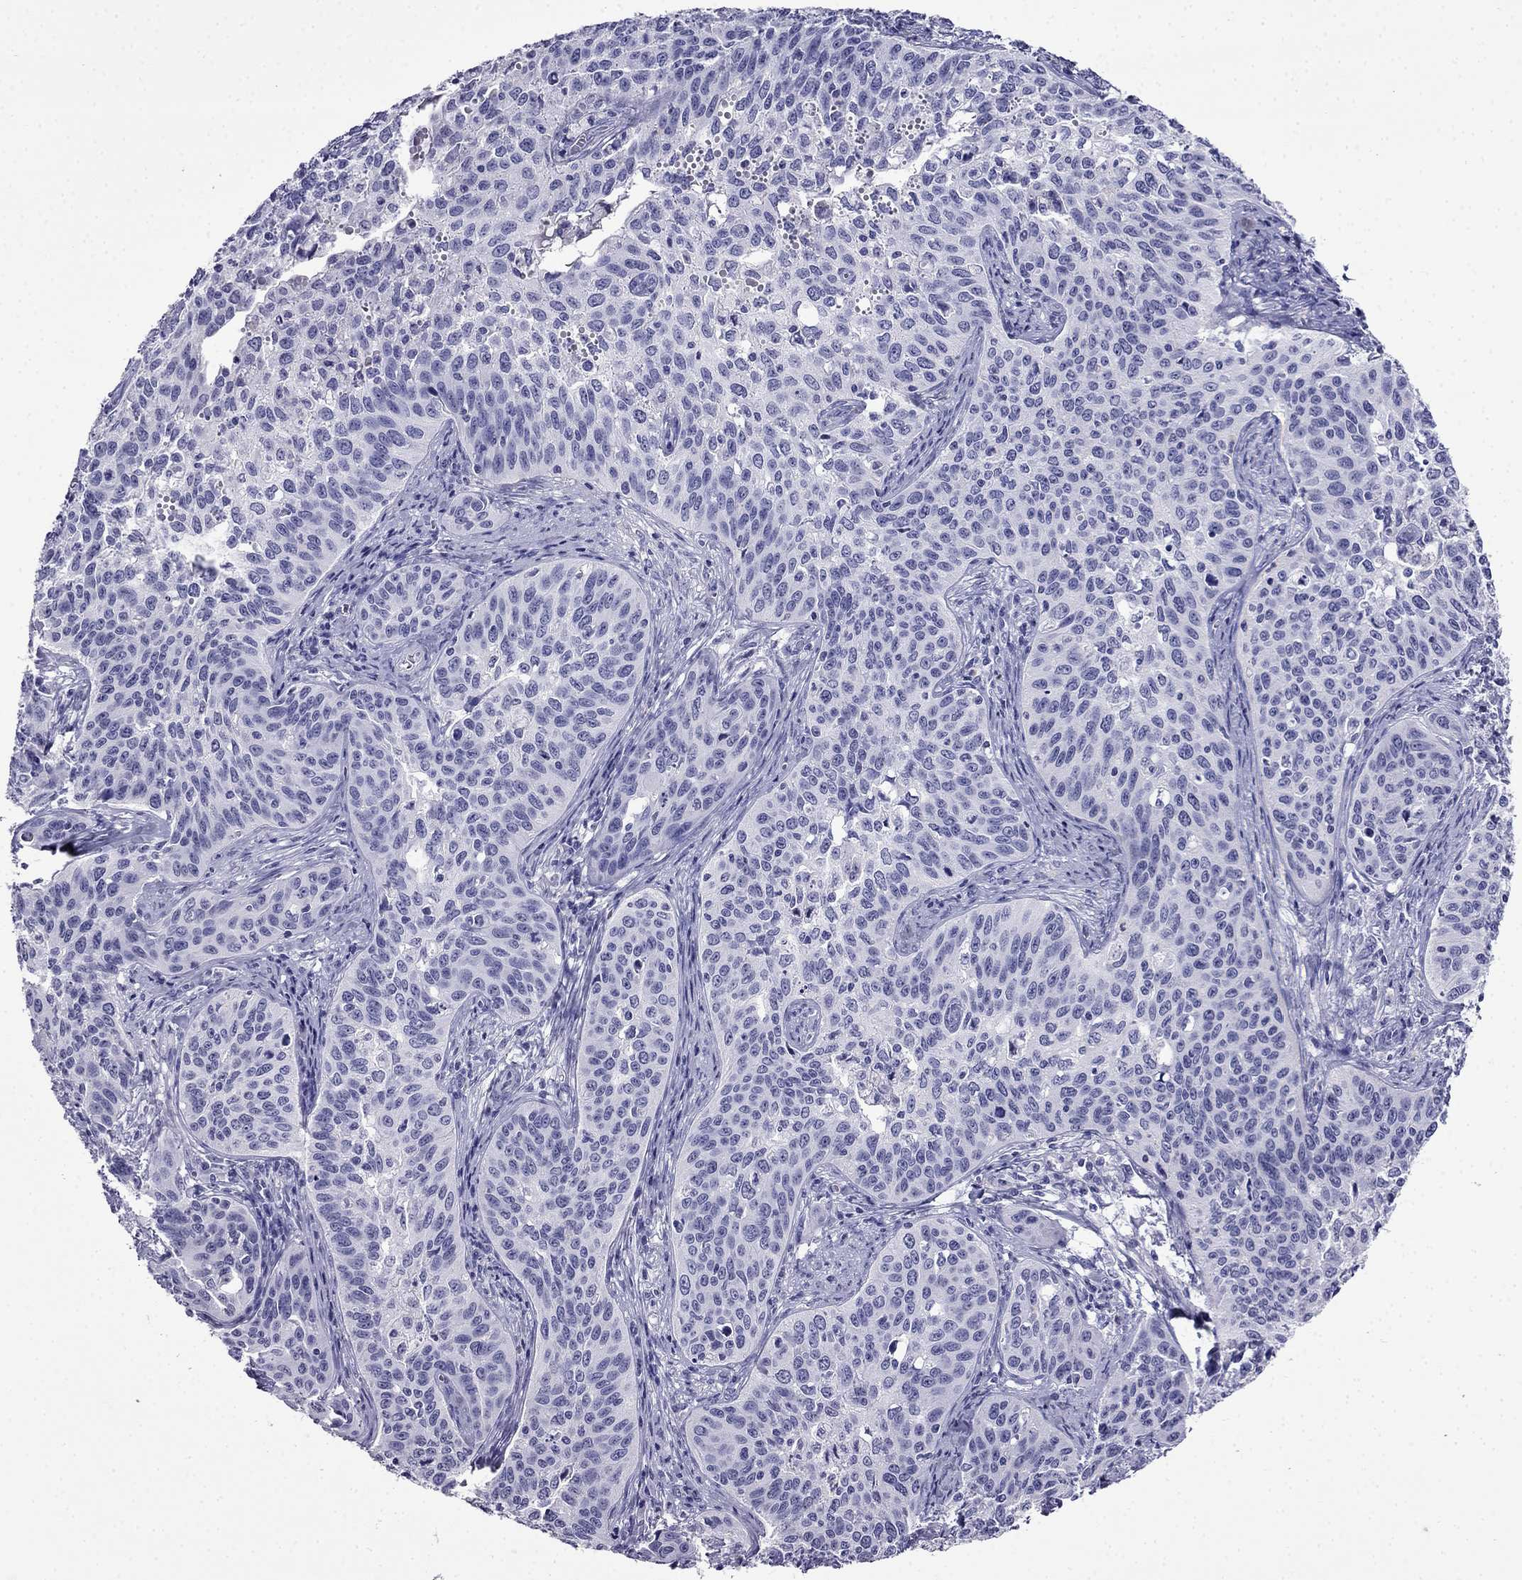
{"staining": {"intensity": "negative", "quantity": "none", "location": "none"}, "tissue": "cervical cancer", "cell_type": "Tumor cells", "image_type": "cancer", "snomed": [{"axis": "morphology", "description": "Squamous cell carcinoma, NOS"}, {"axis": "topography", "description": "Cervix"}], "caption": "The histopathology image reveals no significant expression in tumor cells of cervical cancer (squamous cell carcinoma). (DAB immunohistochemistry with hematoxylin counter stain).", "gene": "CDHR4", "patient": {"sex": "female", "age": 31}}